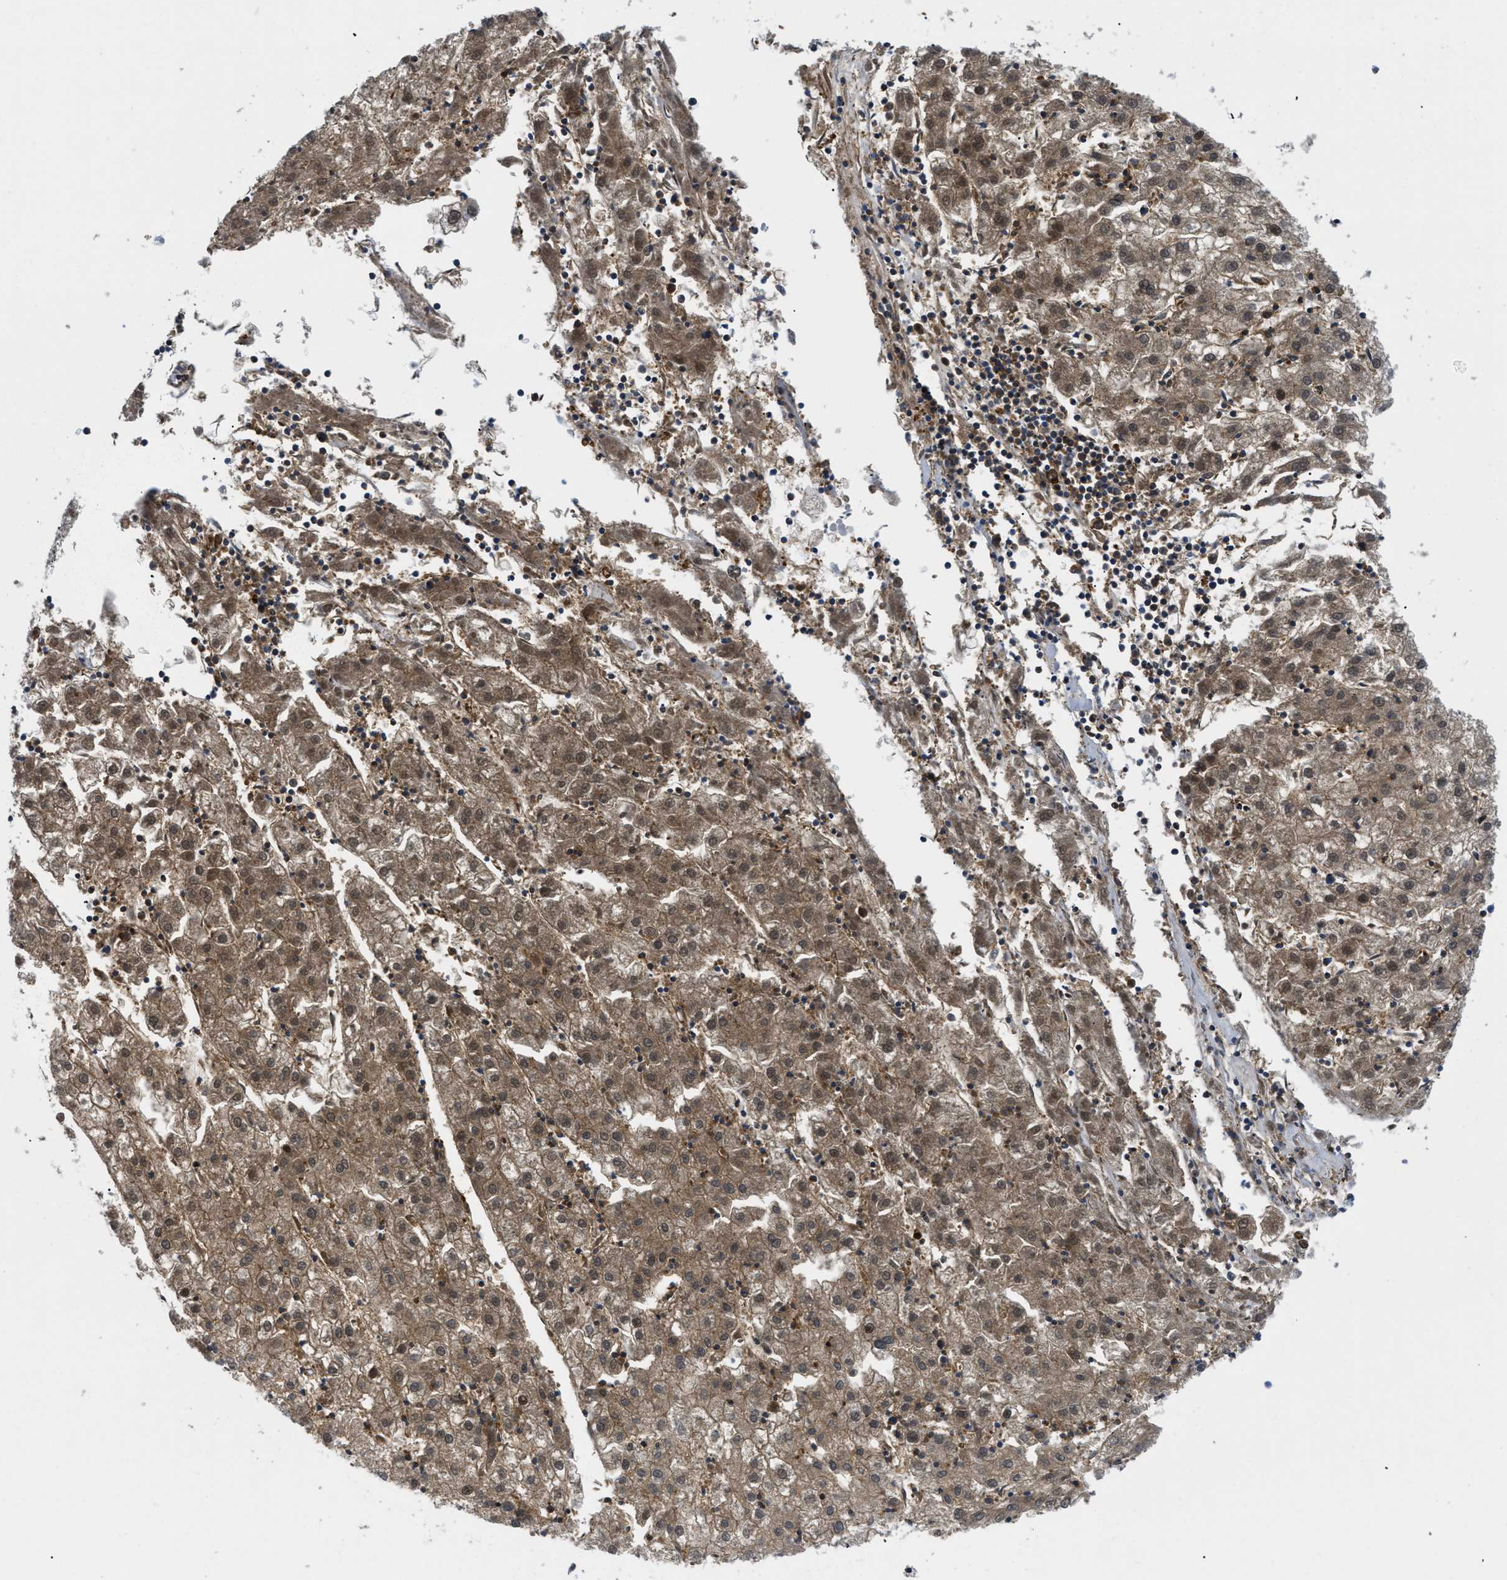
{"staining": {"intensity": "moderate", "quantity": ">75%", "location": "cytoplasmic/membranous,nuclear"}, "tissue": "liver cancer", "cell_type": "Tumor cells", "image_type": "cancer", "snomed": [{"axis": "morphology", "description": "Carcinoma, Hepatocellular, NOS"}, {"axis": "topography", "description": "Liver"}], "caption": "Protein staining of liver cancer (hepatocellular carcinoma) tissue exhibits moderate cytoplasmic/membranous and nuclear staining in approximately >75% of tumor cells.", "gene": "SLC29A2", "patient": {"sex": "male", "age": 72}}